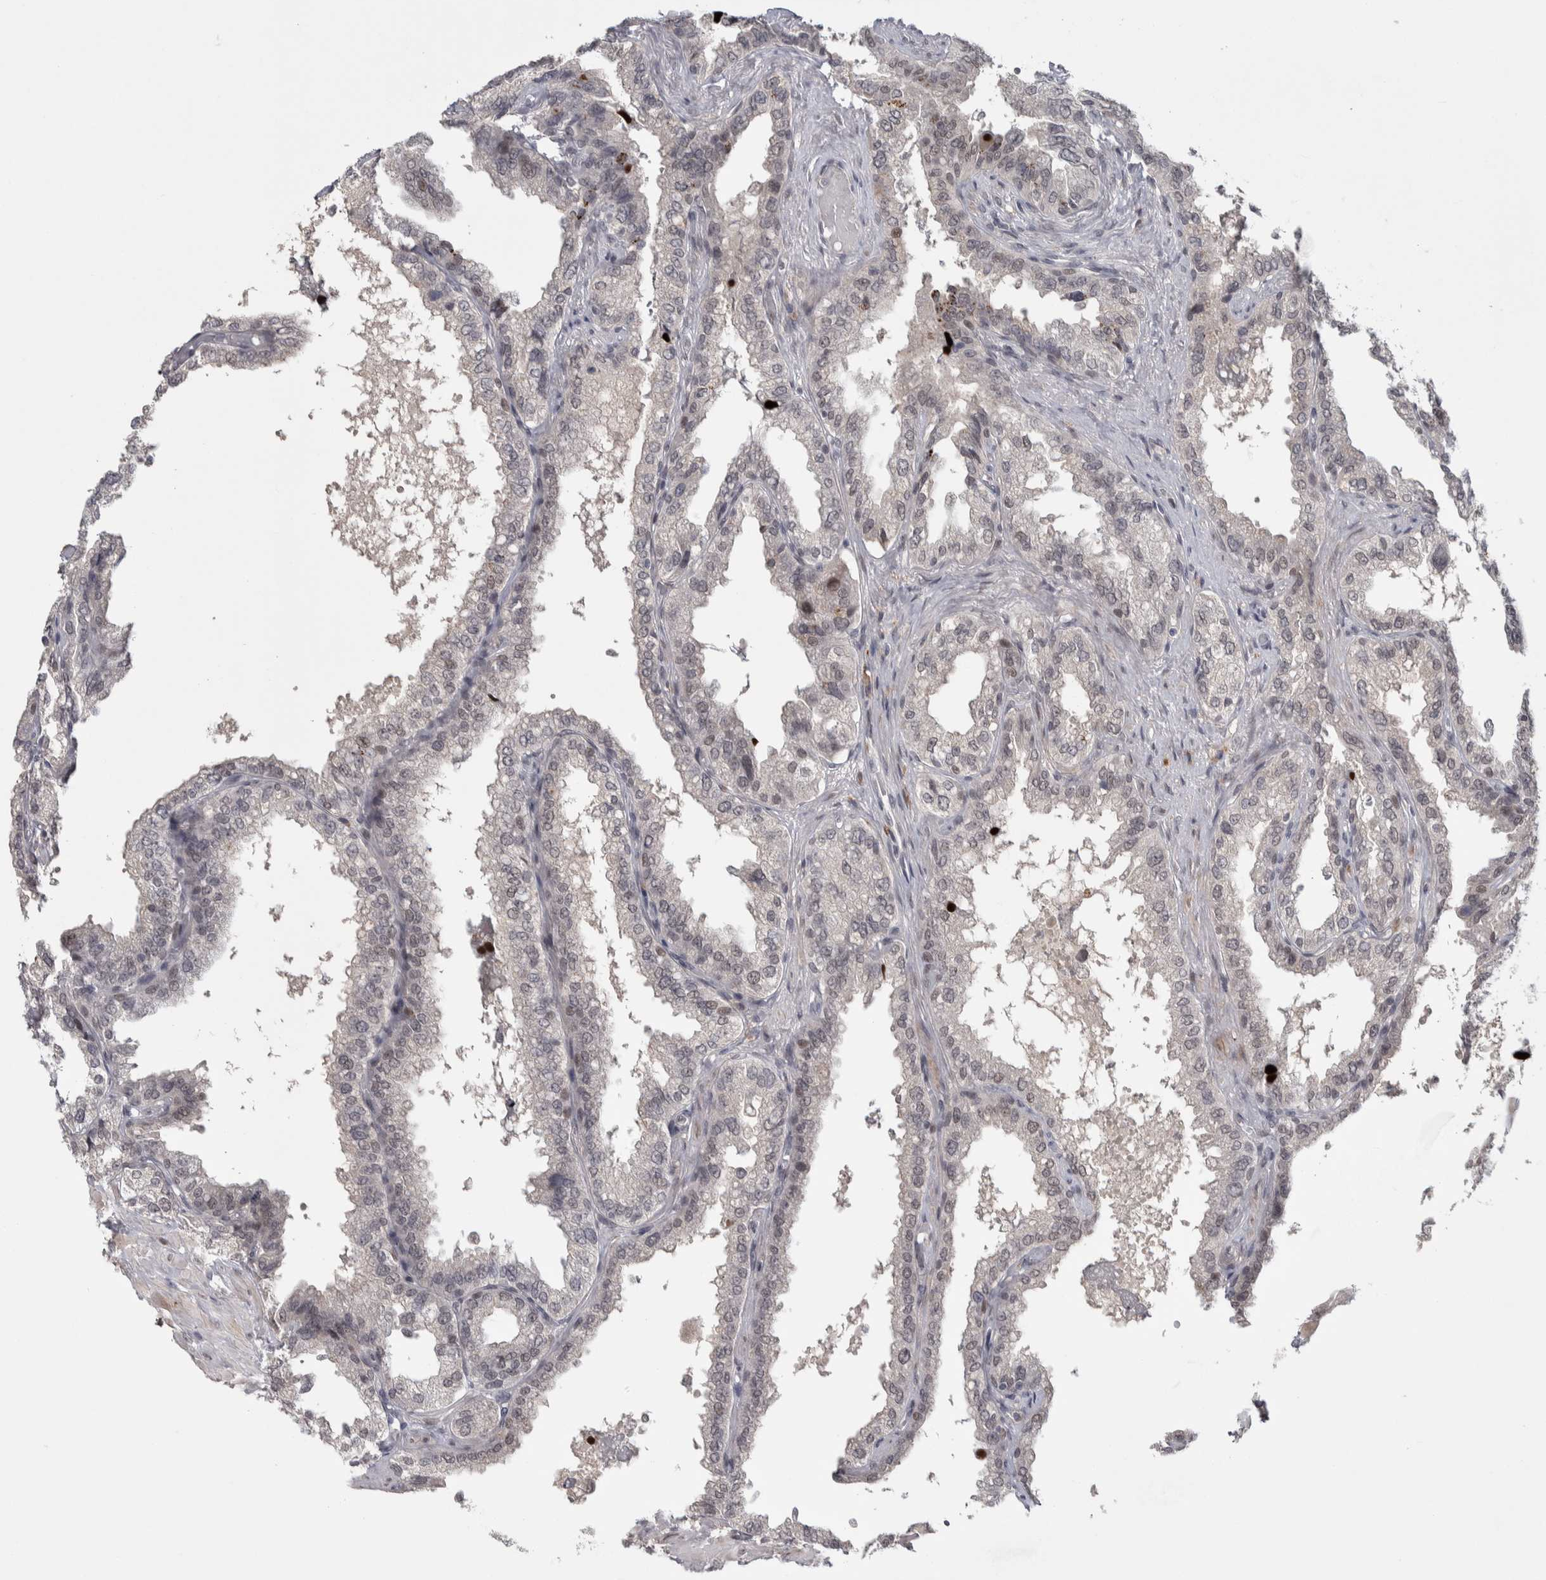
{"staining": {"intensity": "weak", "quantity": "25%-75%", "location": "nuclear"}, "tissue": "seminal vesicle", "cell_type": "Glandular cells", "image_type": "normal", "snomed": [{"axis": "morphology", "description": "Normal tissue, NOS"}, {"axis": "topography", "description": "Seminal veicle"}], "caption": "High-power microscopy captured an immunohistochemistry (IHC) histopathology image of unremarkable seminal vesicle, revealing weak nuclear expression in approximately 25%-75% of glandular cells.", "gene": "ASPN", "patient": {"sex": "male", "age": 68}}